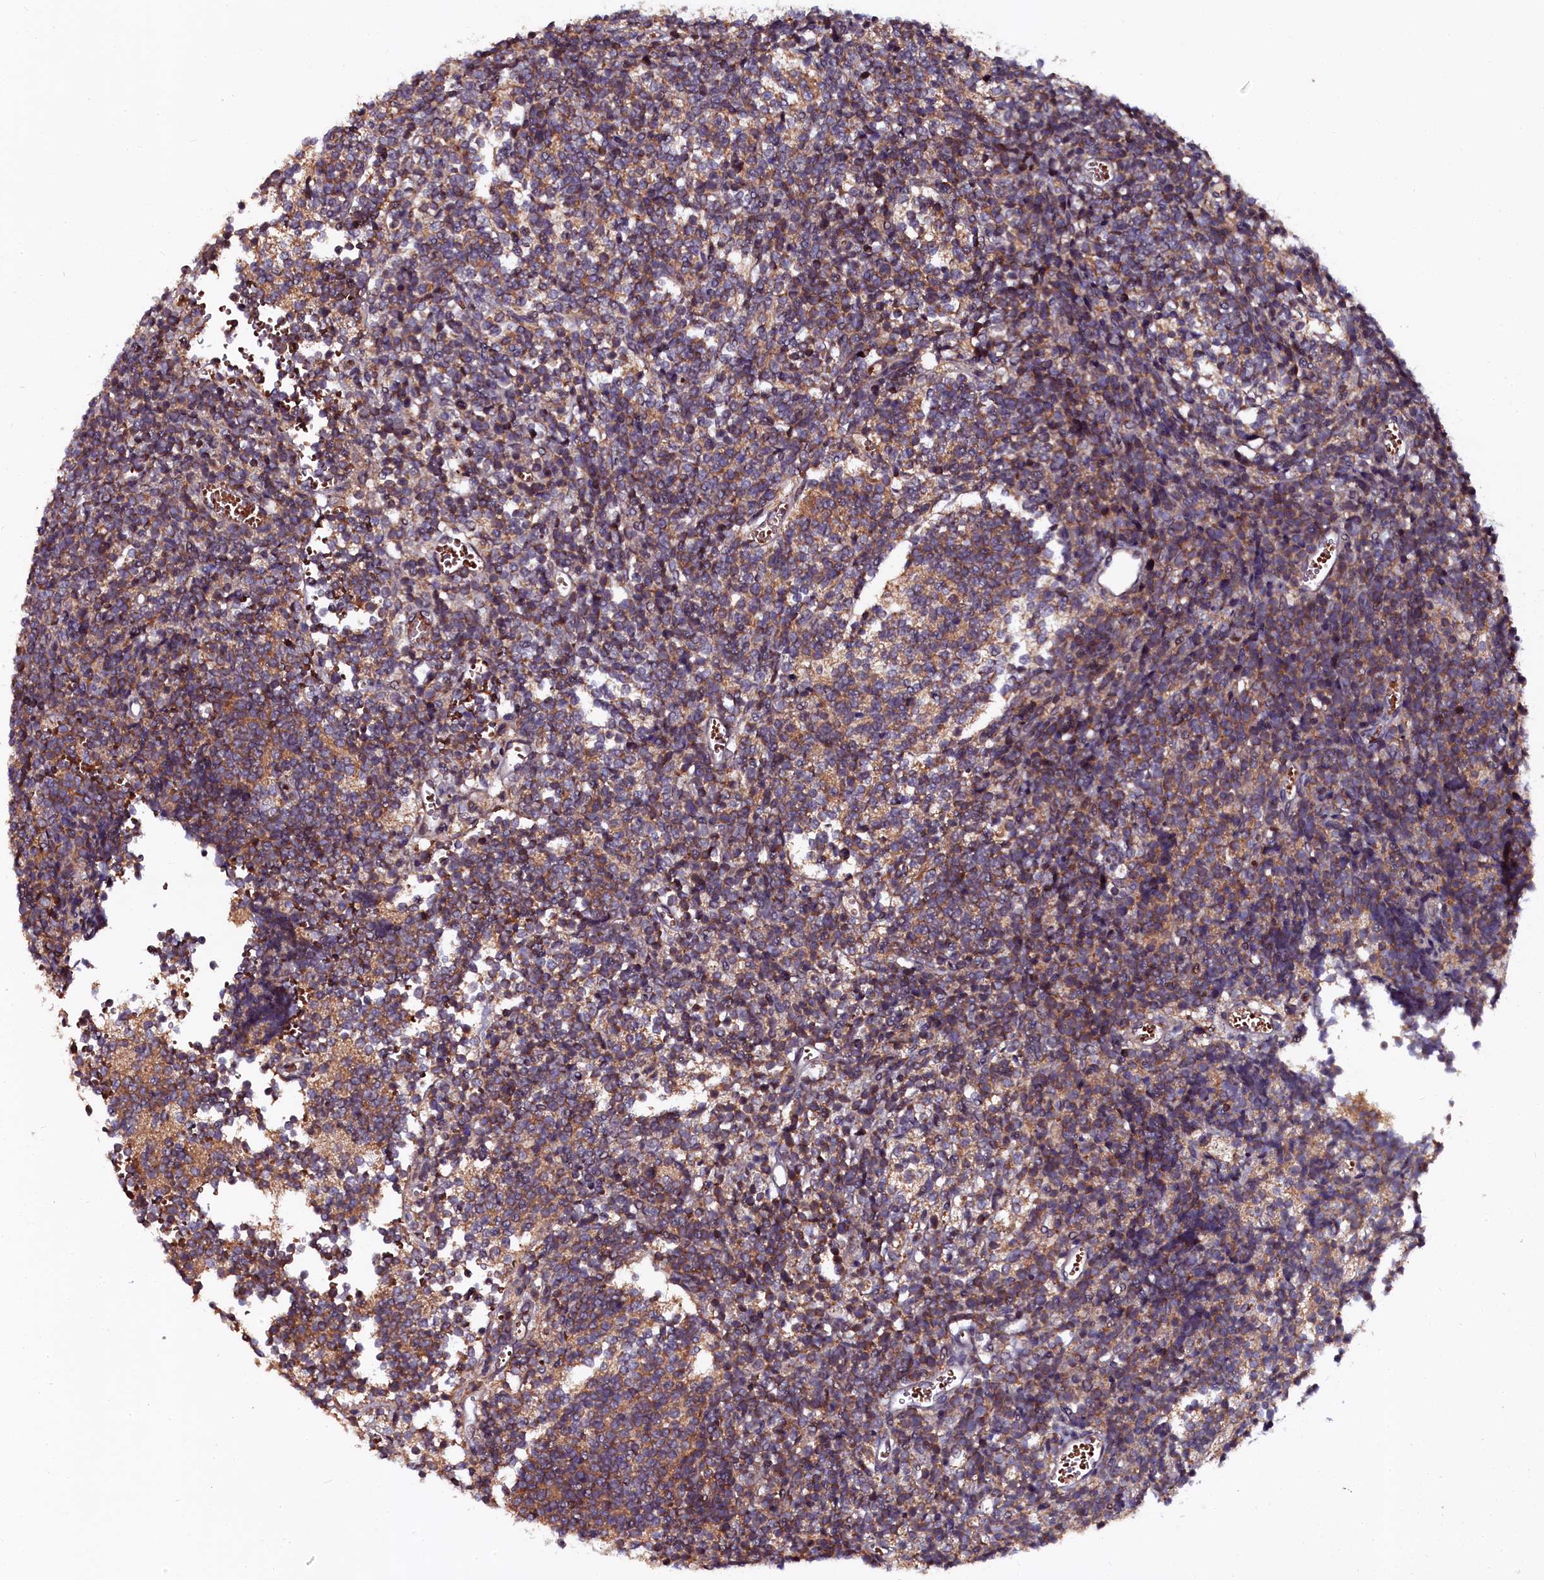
{"staining": {"intensity": "moderate", "quantity": ">75%", "location": "cytoplasmic/membranous"}, "tissue": "glioma", "cell_type": "Tumor cells", "image_type": "cancer", "snomed": [{"axis": "morphology", "description": "Glioma, malignant, Low grade"}, {"axis": "topography", "description": "Brain"}], "caption": "About >75% of tumor cells in low-grade glioma (malignant) exhibit moderate cytoplasmic/membranous protein expression as visualized by brown immunohistochemical staining.", "gene": "N4BP1", "patient": {"sex": "female", "age": 1}}